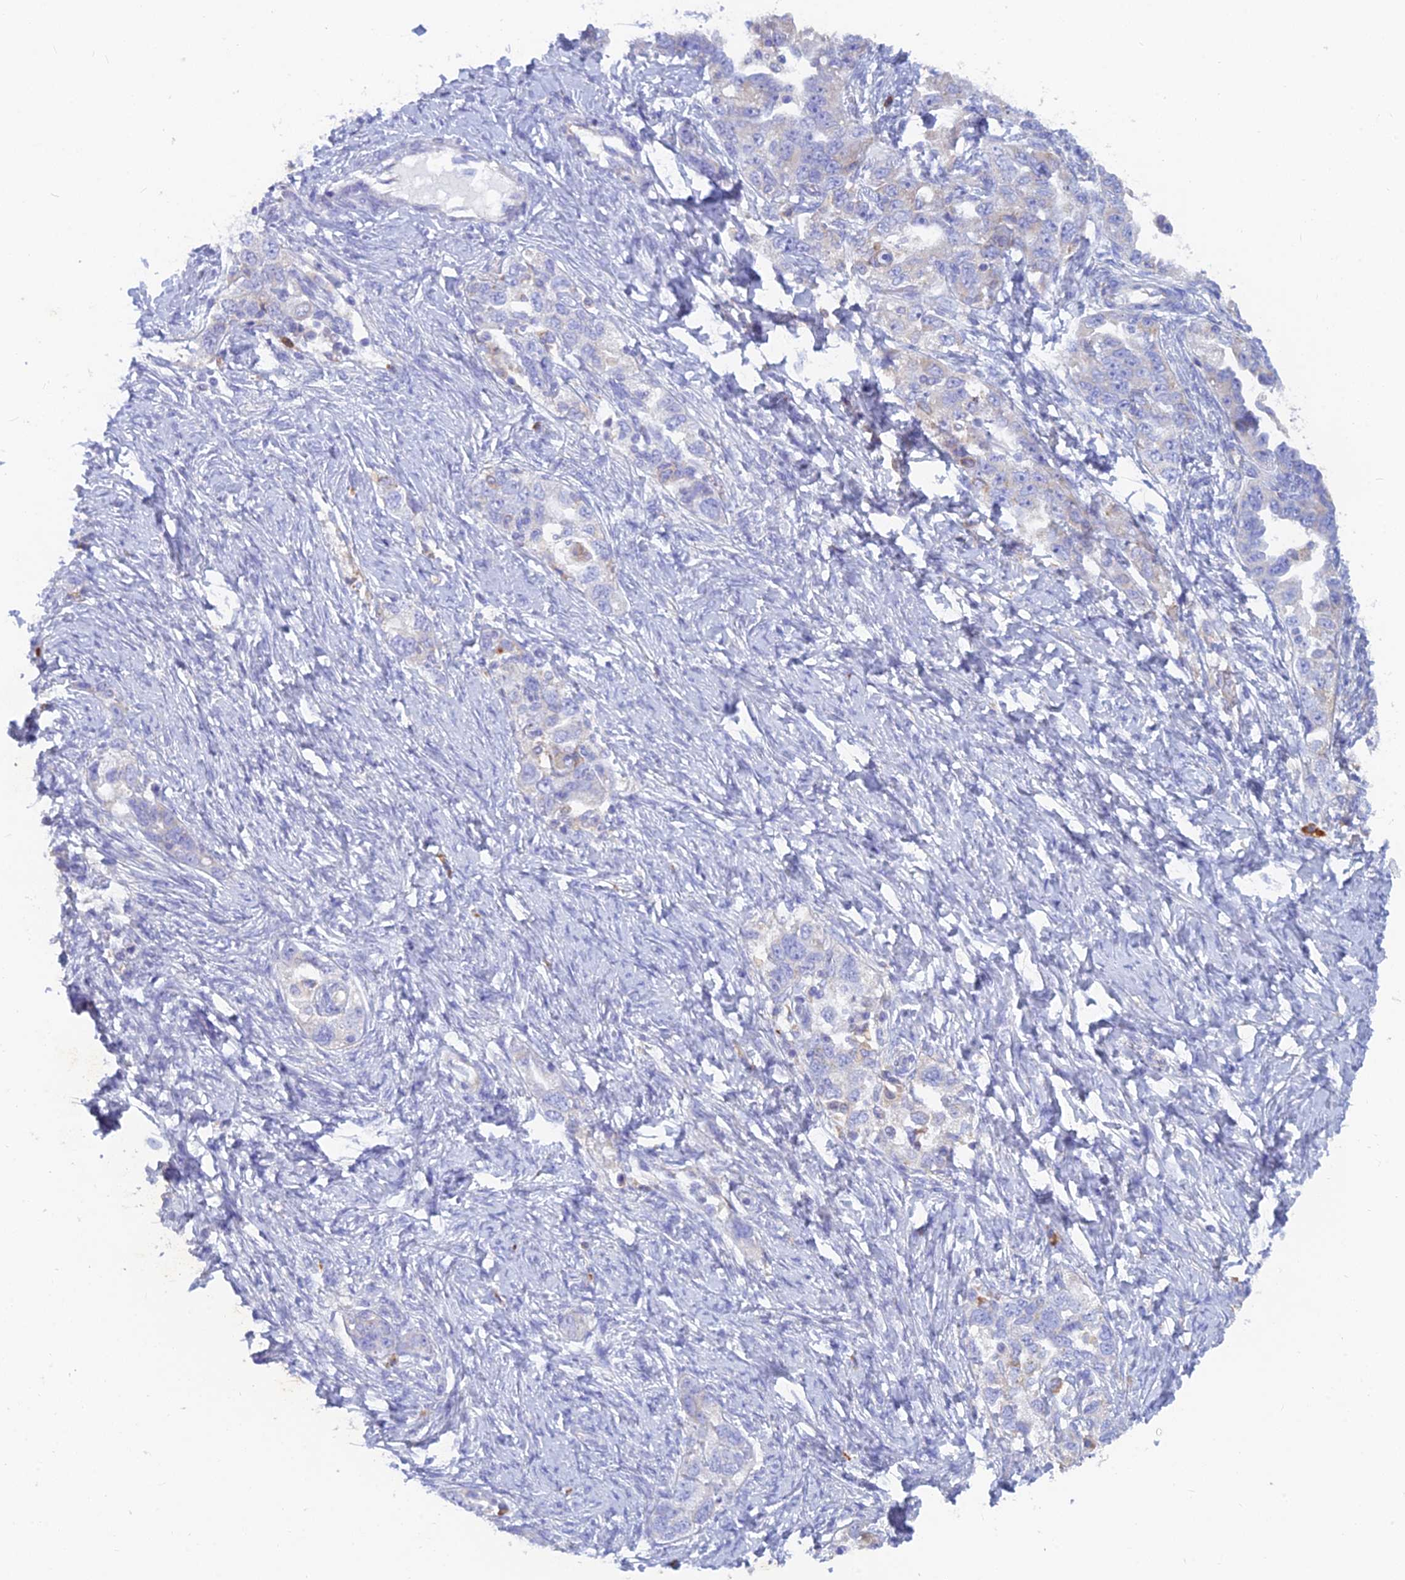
{"staining": {"intensity": "negative", "quantity": "none", "location": "none"}, "tissue": "ovarian cancer", "cell_type": "Tumor cells", "image_type": "cancer", "snomed": [{"axis": "morphology", "description": "Carcinoma, NOS"}, {"axis": "morphology", "description": "Cystadenocarcinoma, serous, NOS"}, {"axis": "topography", "description": "Ovary"}], "caption": "An IHC histopathology image of ovarian carcinoma is shown. There is no staining in tumor cells of ovarian carcinoma.", "gene": "WDR35", "patient": {"sex": "female", "age": 69}}